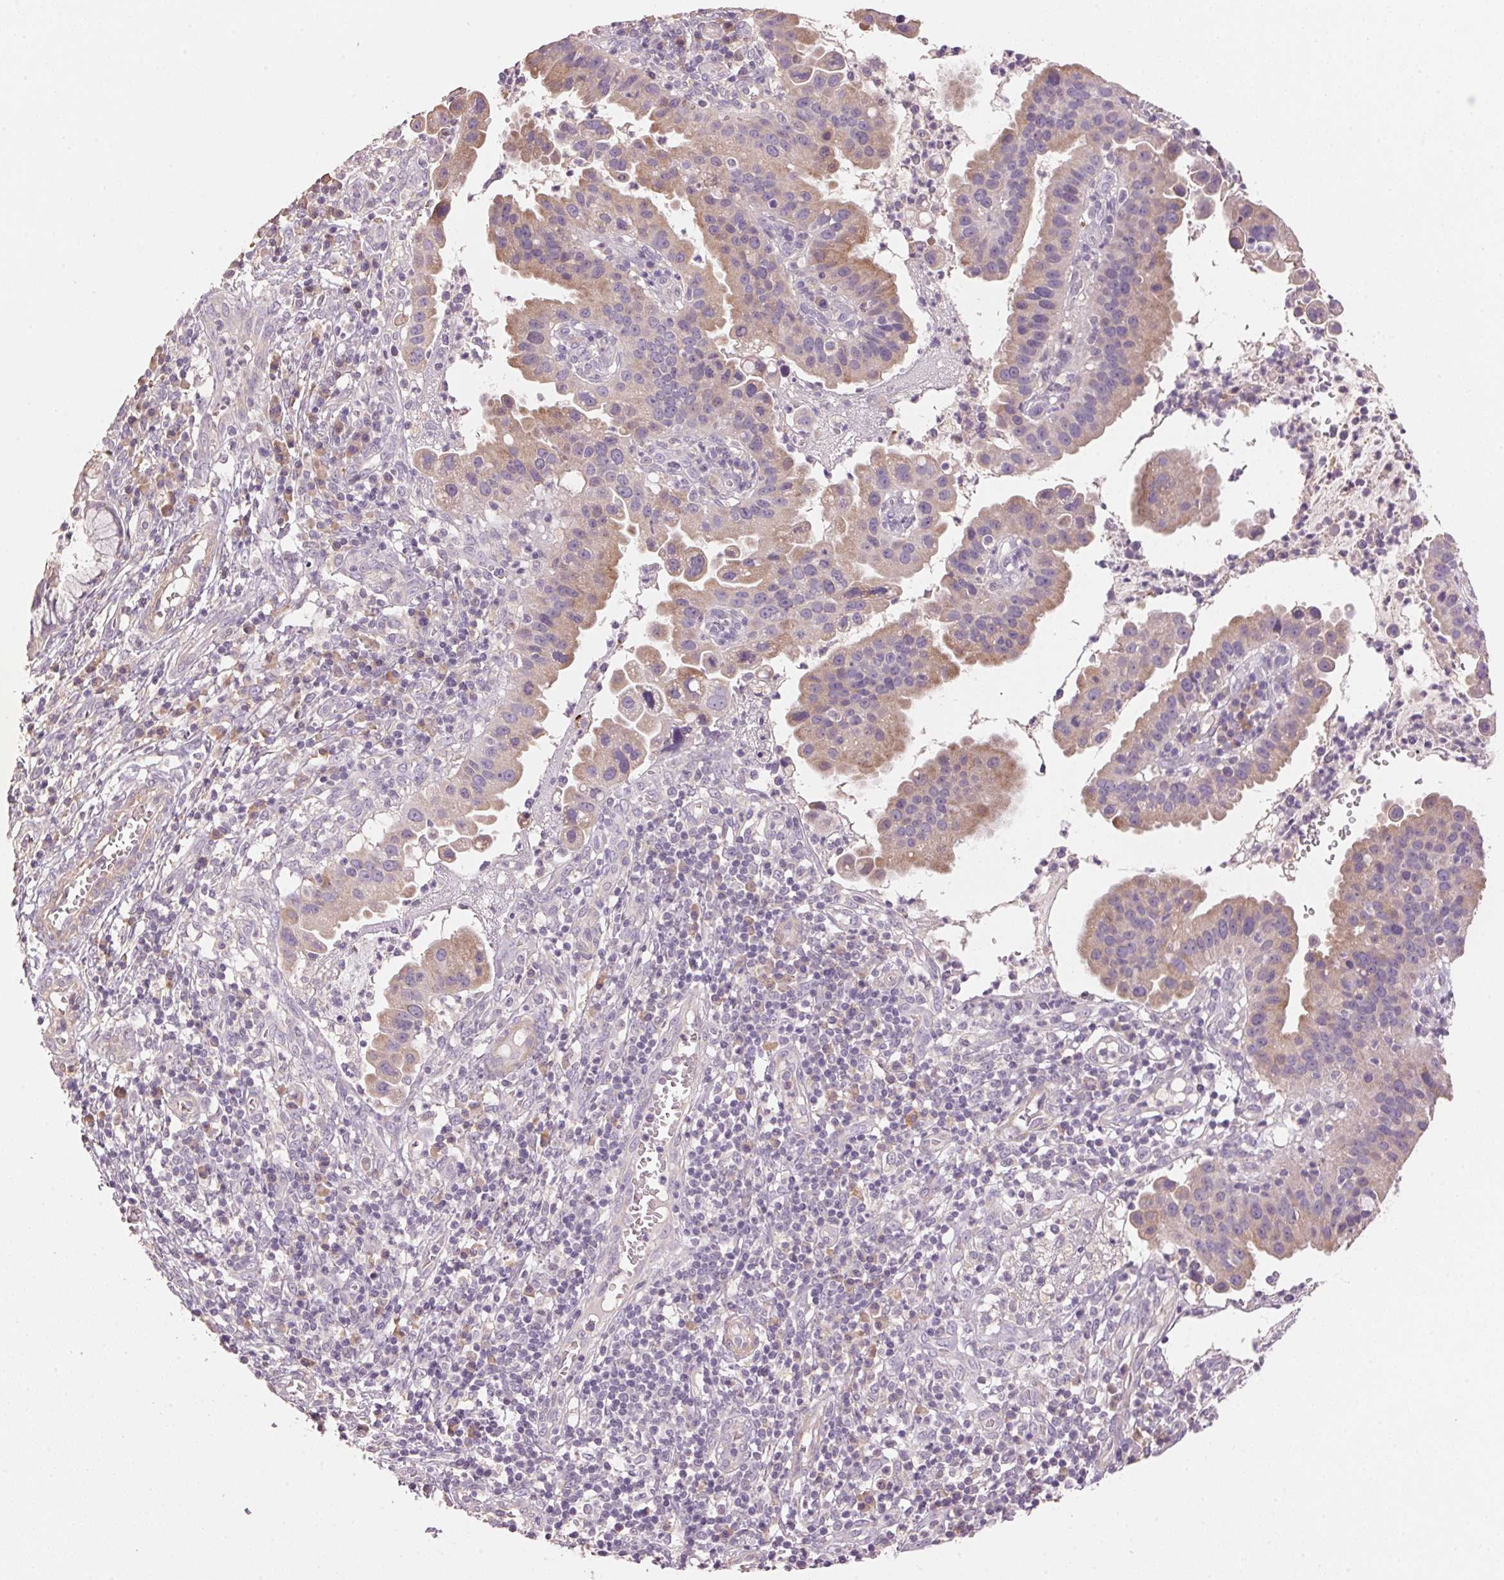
{"staining": {"intensity": "weak", "quantity": "25%-75%", "location": "cytoplasmic/membranous"}, "tissue": "cervical cancer", "cell_type": "Tumor cells", "image_type": "cancer", "snomed": [{"axis": "morphology", "description": "Adenocarcinoma, NOS"}, {"axis": "topography", "description": "Cervix"}], "caption": "Human adenocarcinoma (cervical) stained with a protein marker shows weak staining in tumor cells.", "gene": "LYZL6", "patient": {"sex": "female", "age": 34}}